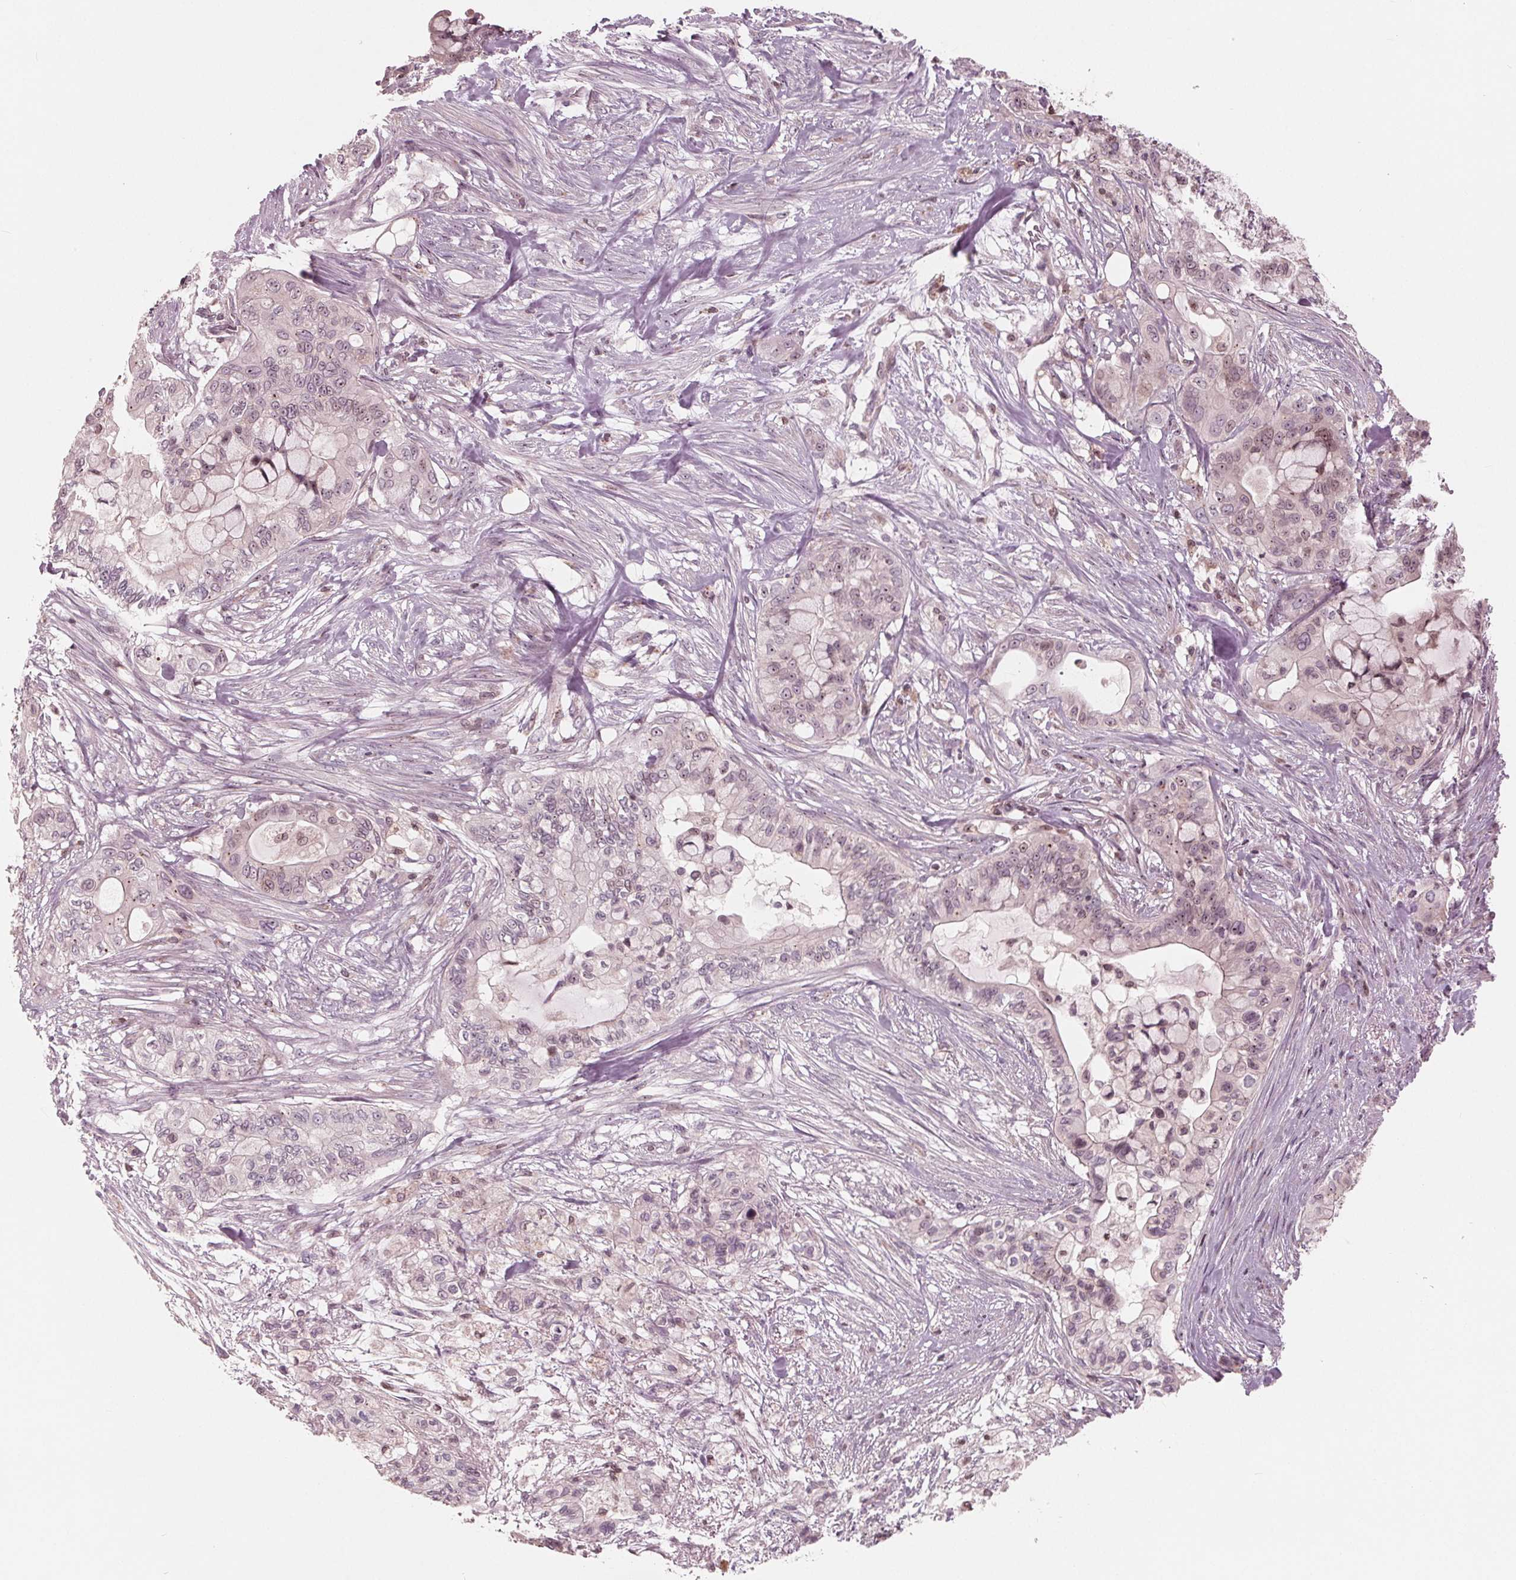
{"staining": {"intensity": "weak", "quantity": "<25%", "location": "cytoplasmic/membranous,nuclear"}, "tissue": "pancreatic cancer", "cell_type": "Tumor cells", "image_type": "cancer", "snomed": [{"axis": "morphology", "description": "Adenocarcinoma, NOS"}, {"axis": "topography", "description": "Pancreas"}], "caption": "Histopathology image shows no protein positivity in tumor cells of pancreatic cancer (adenocarcinoma) tissue. (Brightfield microscopy of DAB IHC at high magnification).", "gene": "NUP210", "patient": {"sex": "male", "age": 71}}